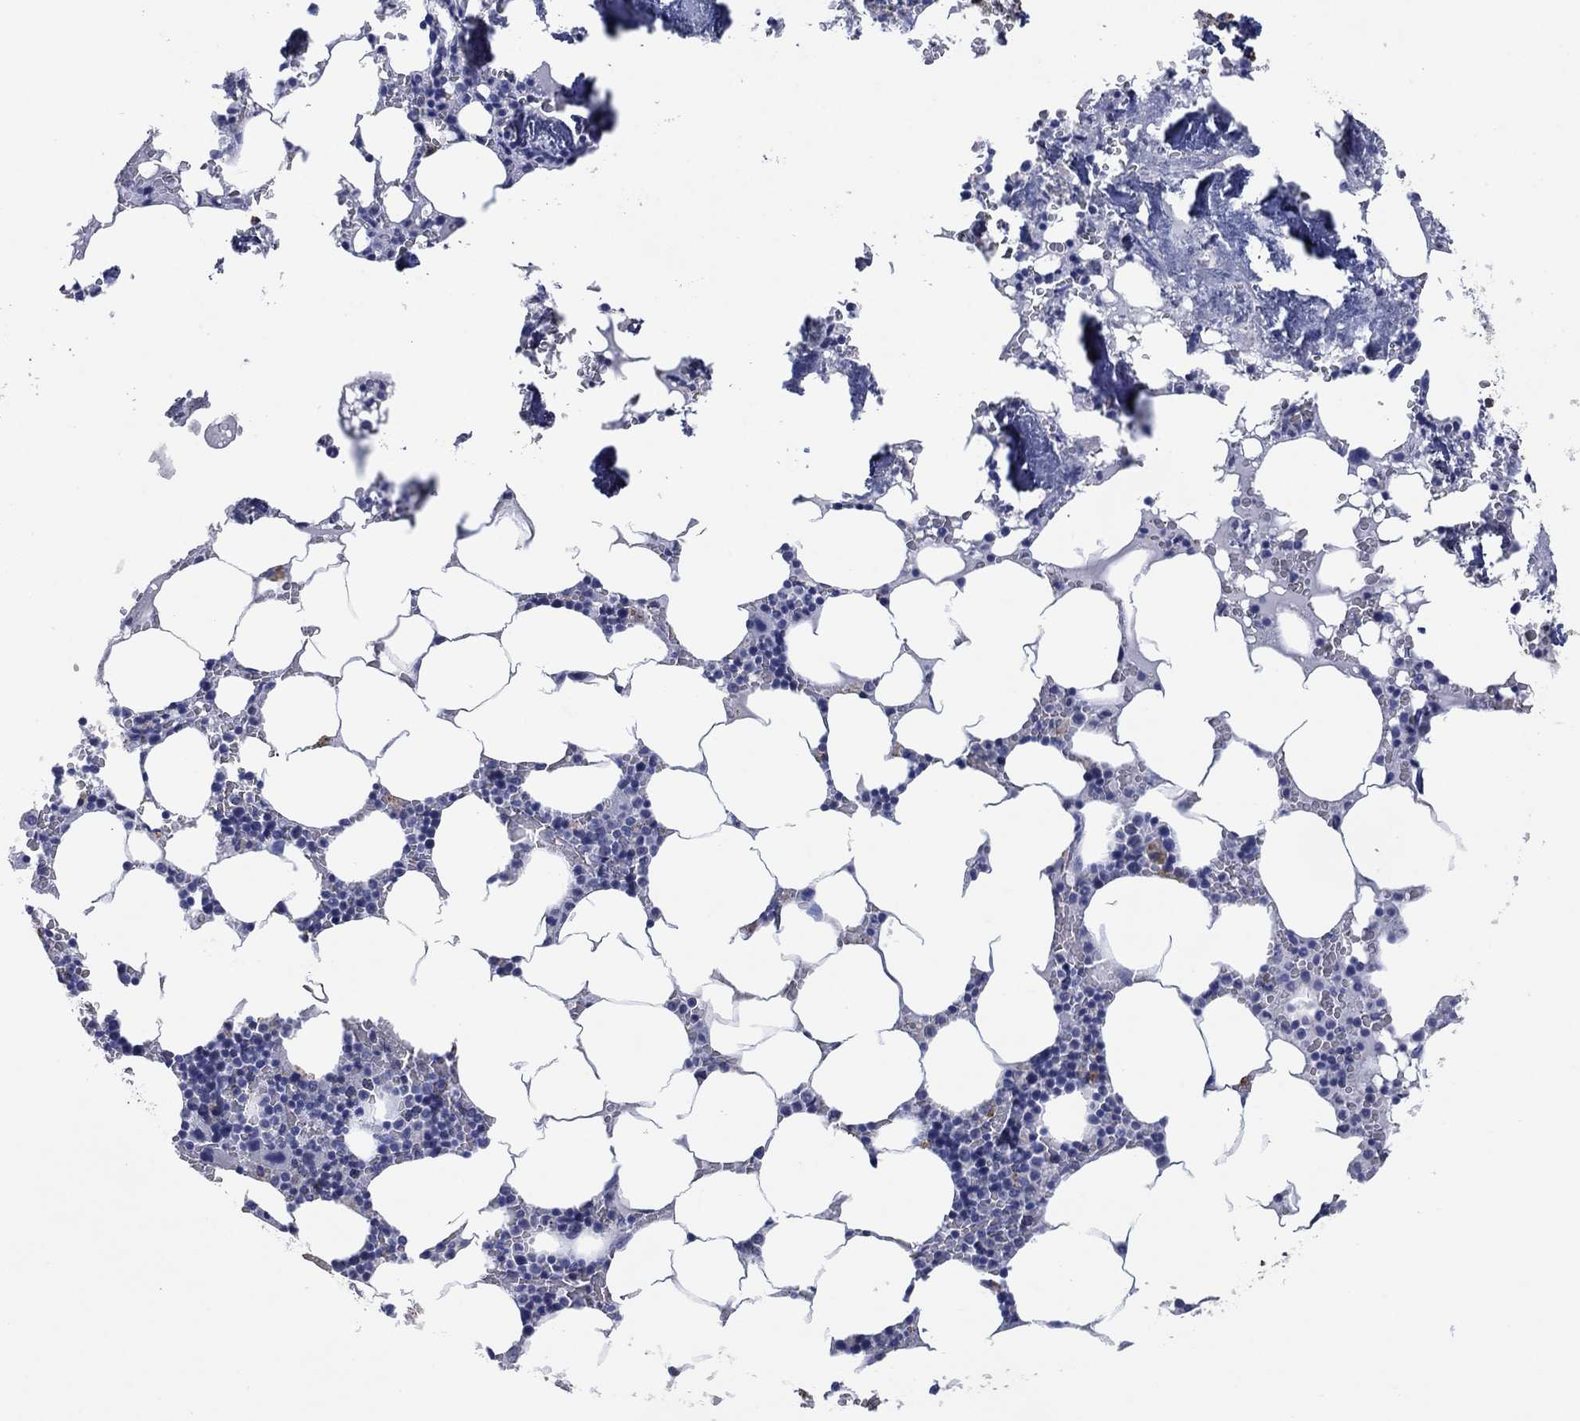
{"staining": {"intensity": "moderate", "quantity": "<25%", "location": "cytoplasmic/membranous"}, "tissue": "bone marrow", "cell_type": "Hematopoietic cells", "image_type": "normal", "snomed": [{"axis": "morphology", "description": "Normal tissue, NOS"}, {"axis": "topography", "description": "Bone marrow"}], "caption": "Bone marrow stained with immunohistochemistry displays moderate cytoplasmic/membranous staining in approximately <25% of hematopoietic cells.", "gene": "FSCN2", "patient": {"sex": "female", "age": 64}}